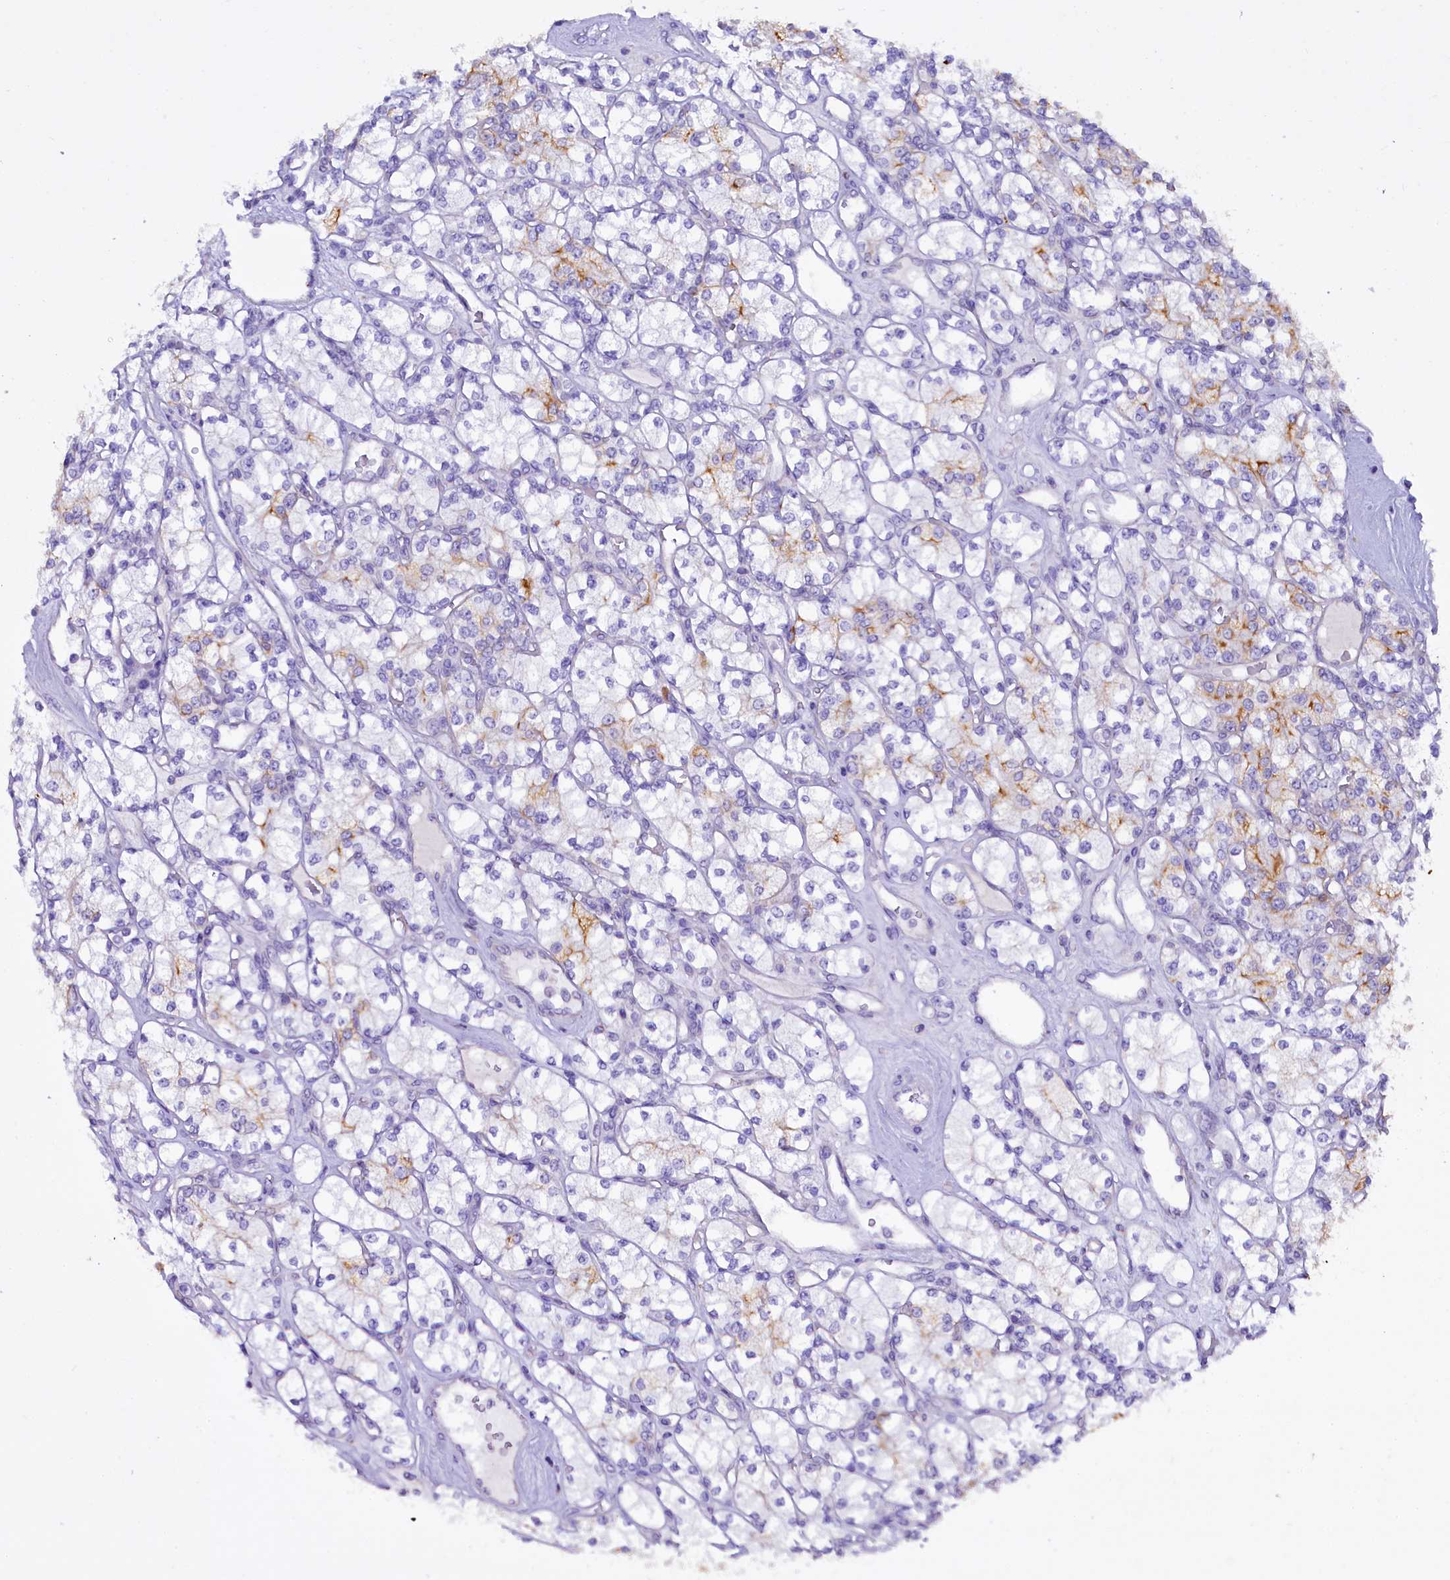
{"staining": {"intensity": "moderate", "quantity": "<25%", "location": "cytoplasmic/membranous"}, "tissue": "renal cancer", "cell_type": "Tumor cells", "image_type": "cancer", "snomed": [{"axis": "morphology", "description": "Adenocarcinoma, NOS"}, {"axis": "topography", "description": "Kidney"}], "caption": "Human renal cancer stained with a protein marker demonstrates moderate staining in tumor cells.", "gene": "FAAP20", "patient": {"sex": "male", "age": 77}}